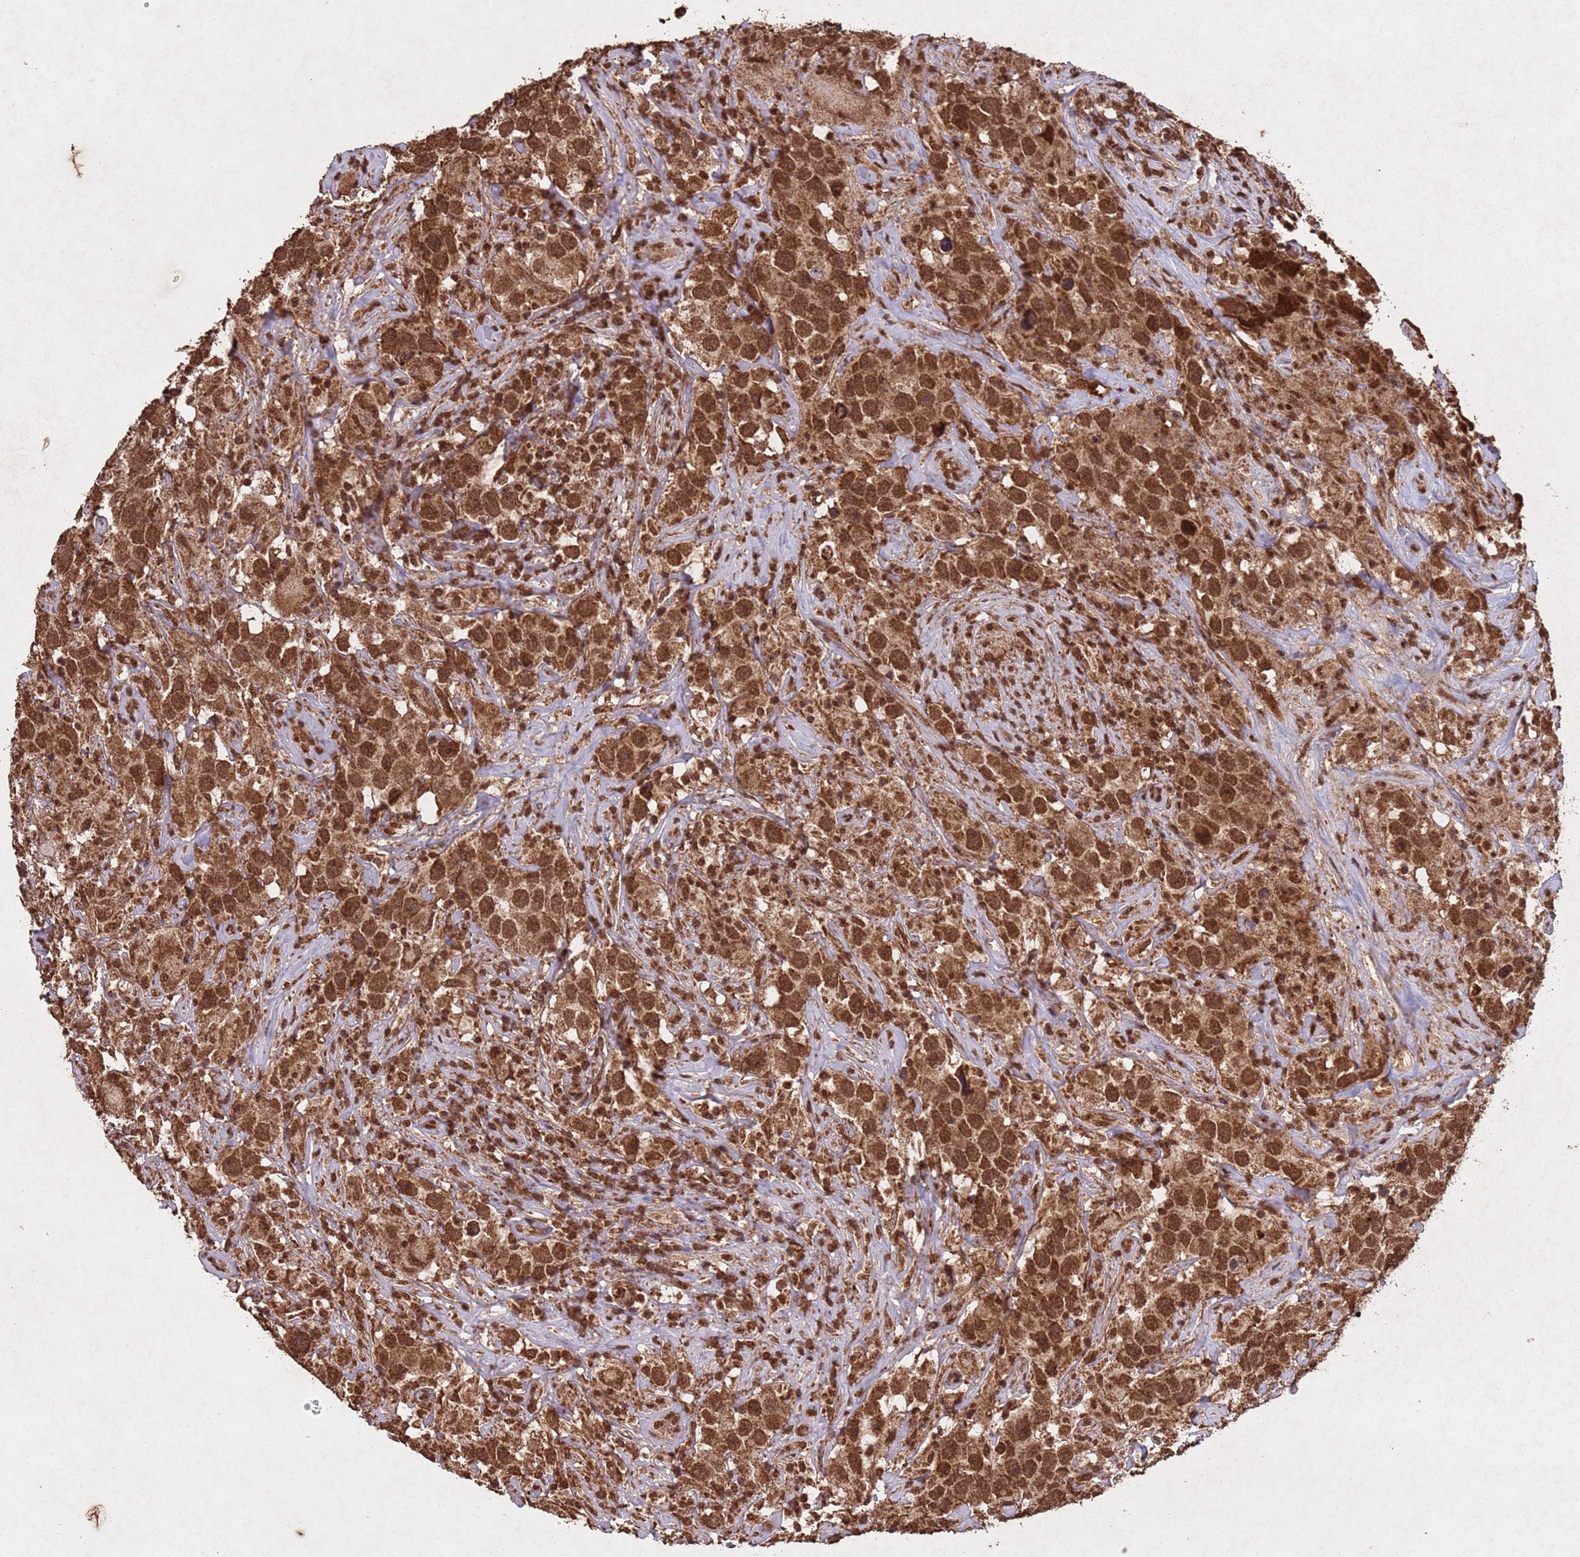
{"staining": {"intensity": "strong", "quantity": ">75%", "location": "nuclear"}, "tissue": "testis cancer", "cell_type": "Tumor cells", "image_type": "cancer", "snomed": [{"axis": "morphology", "description": "Seminoma, NOS"}, {"axis": "topography", "description": "Testis"}], "caption": "Immunohistochemistry (IHC) photomicrograph of human testis seminoma stained for a protein (brown), which shows high levels of strong nuclear expression in about >75% of tumor cells.", "gene": "HDAC10", "patient": {"sex": "male", "age": 49}}